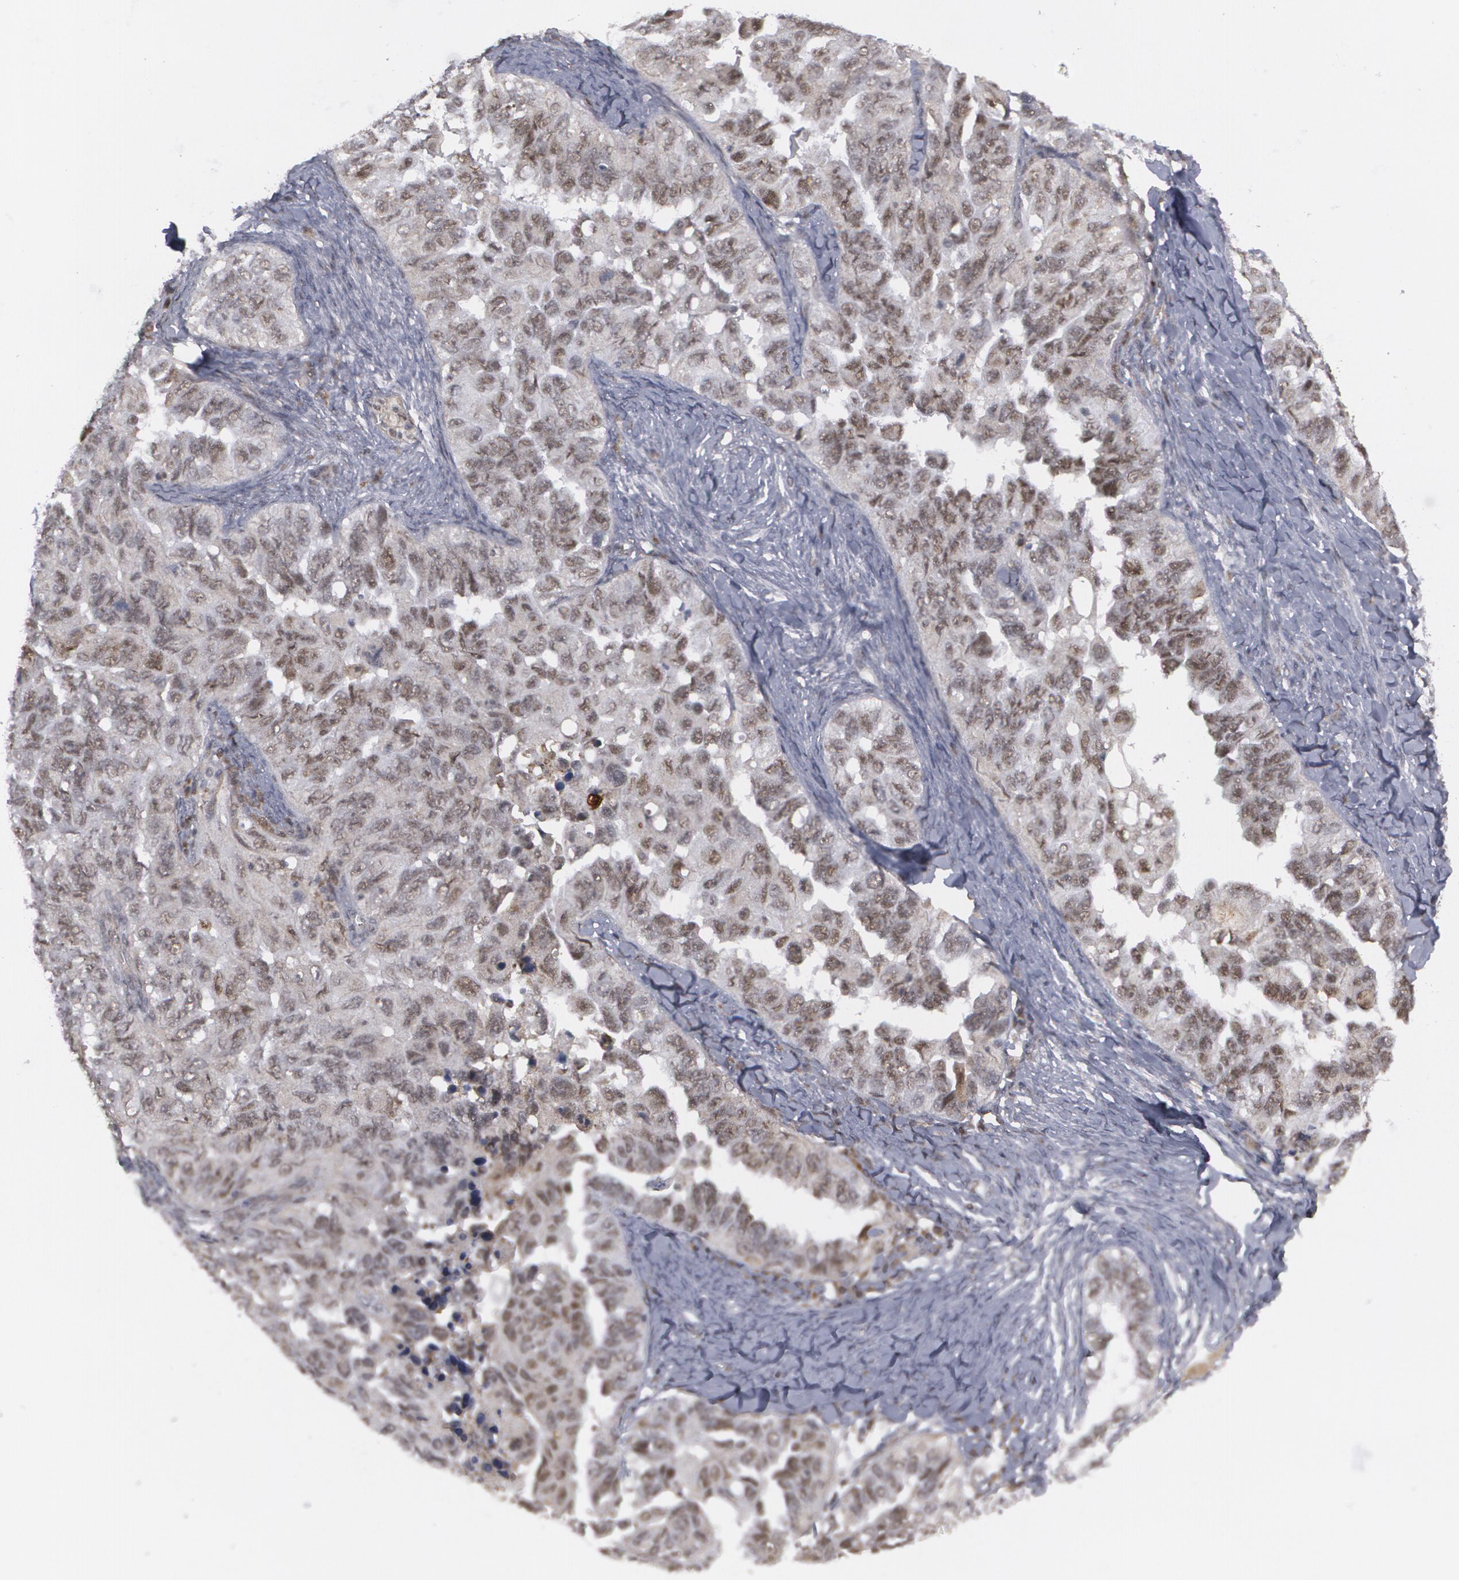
{"staining": {"intensity": "moderate", "quantity": ">75%", "location": "nuclear"}, "tissue": "ovarian cancer", "cell_type": "Tumor cells", "image_type": "cancer", "snomed": [{"axis": "morphology", "description": "Cystadenocarcinoma, serous, NOS"}, {"axis": "topography", "description": "Ovary"}], "caption": "Ovarian serous cystadenocarcinoma stained for a protein (brown) demonstrates moderate nuclear positive positivity in about >75% of tumor cells.", "gene": "INTS6", "patient": {"sex": "female", "age": 82}}